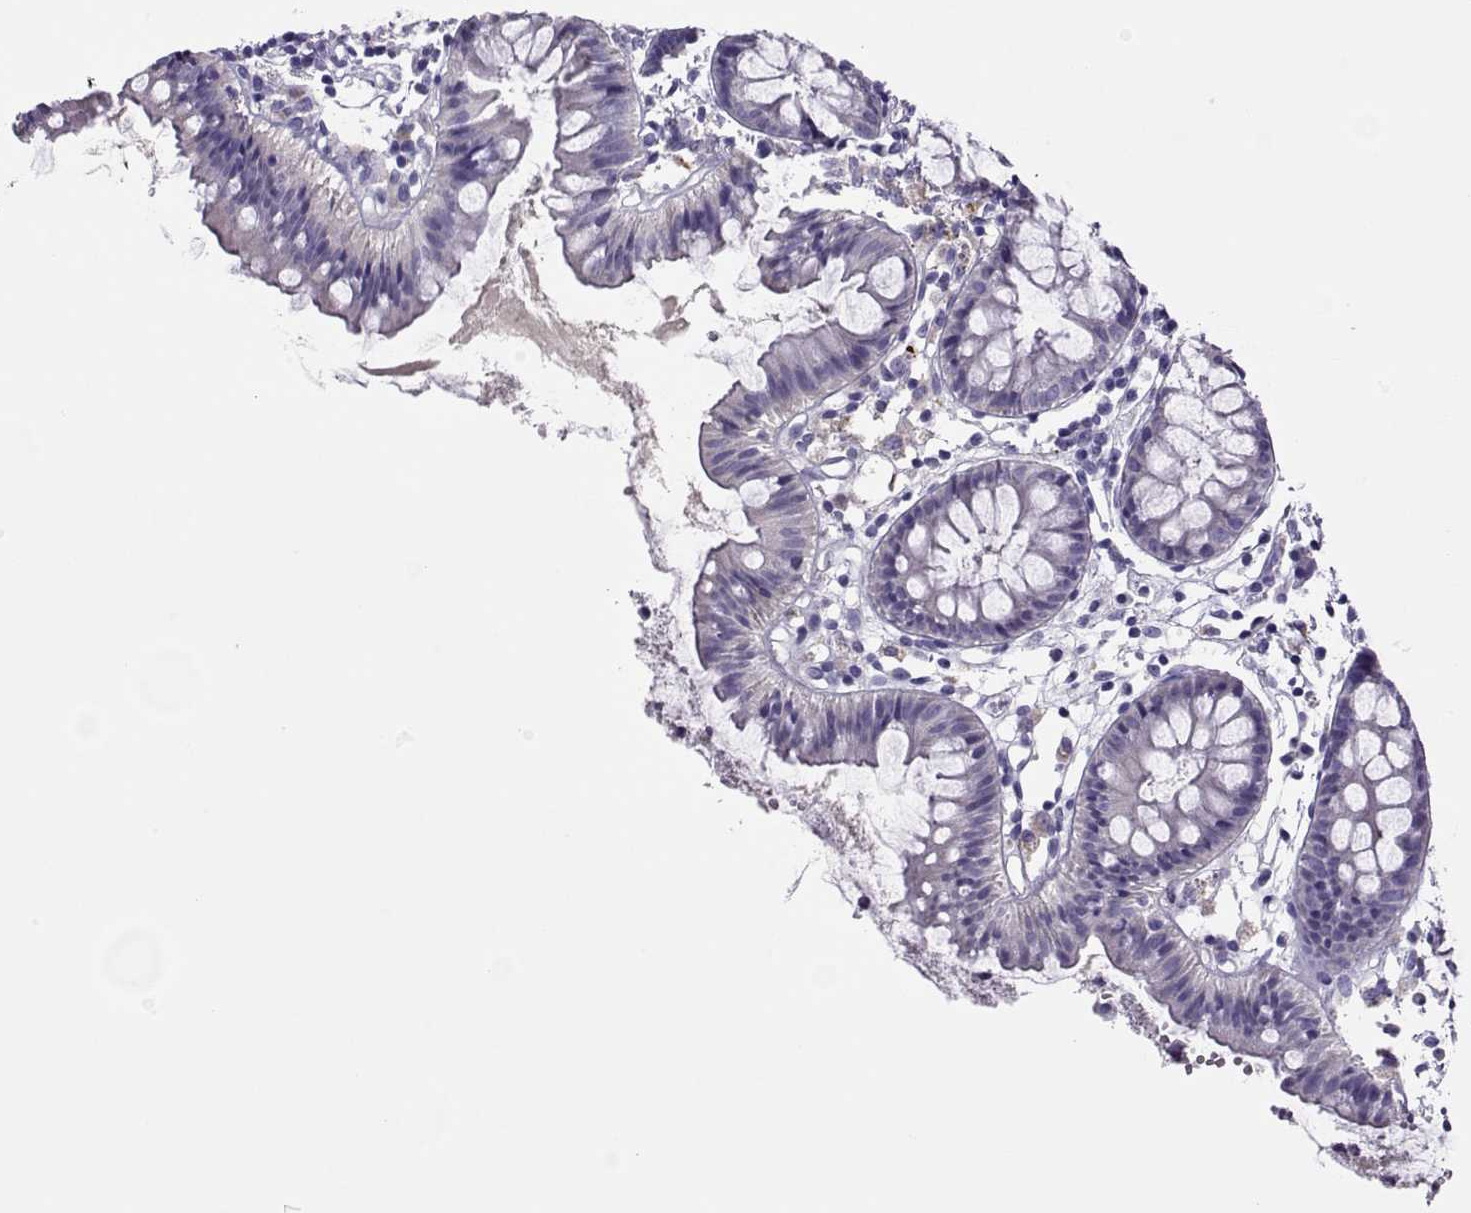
{"staining": {"intensity": "negative", "quantity": "none", "location": "none"}, "tissue": "colon", "cell_type": "Endothelial cells", "image_type": "normal", "snomed": [{"axis": "morphology", "description": "Normal tissue, NOS"}, {"axis": "topography", "description": "Colon"}], "caption": "This is an immunohistochemistry (IHC) histopathology image of unremarkable colon. There is no positivity in endothelial cells.", "gene": "LINGO1", "patient": {"sex": "female", "age": 84}}